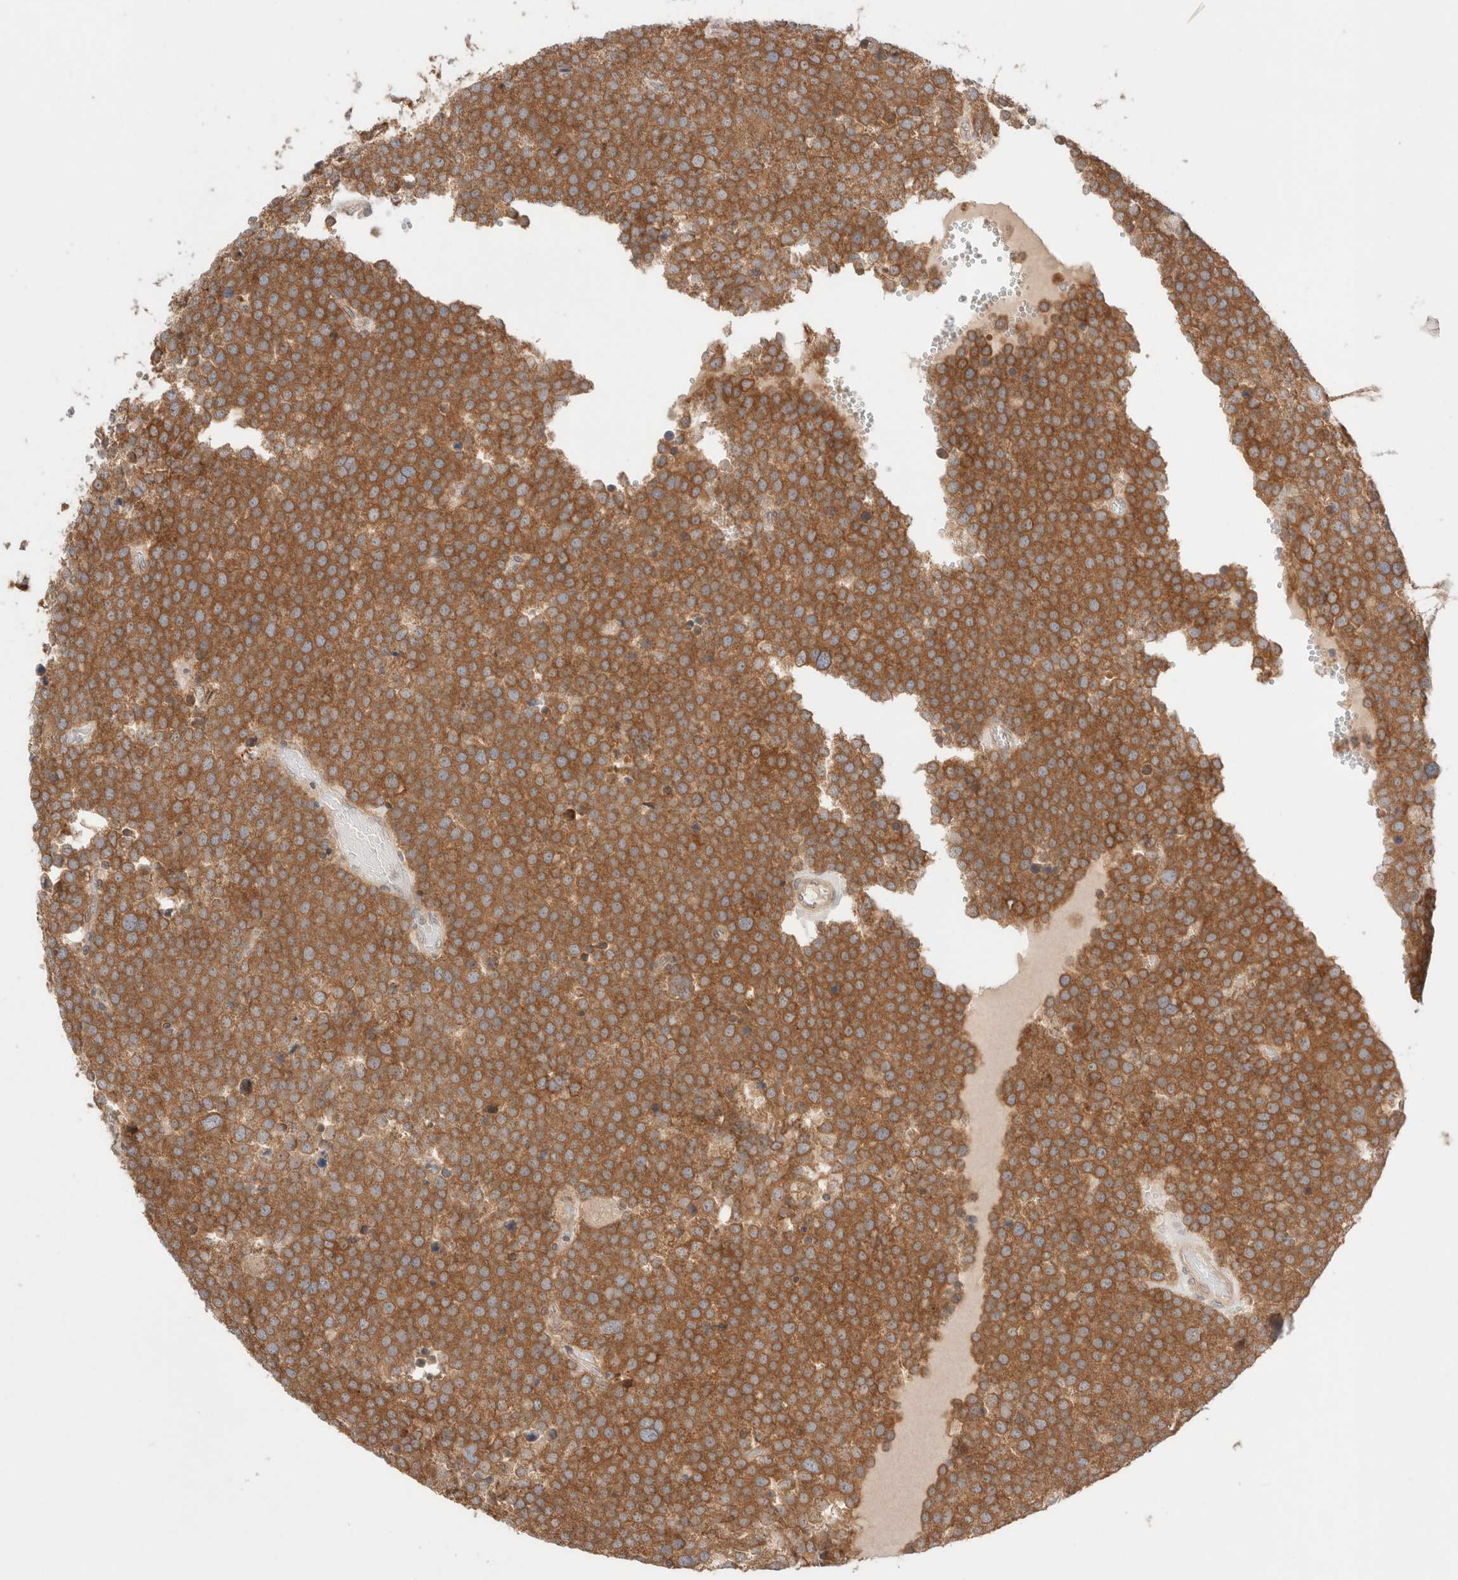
{"staining": {"intensity": "moderate", "quantity": ">75%", "location": "cytoplasmic/membranous"}, "tissue": "testis cancer", "cell_type": "Tumor cells", "image_type": "cancer", "snomed": [{"axis": "morphology", "description": "Seminoma, NOS"}, {"axis": "topography", "description": "Testis"}], "caption": "This image demonstrates immunohistochemistry (IHC) staining of testis cancer (seminoma), with medium moderate cytoplasmic/membranous expression in about >75% of tumor cells.", "gene": "XKR4", "patient": {"sex": "male", "age": 71}}